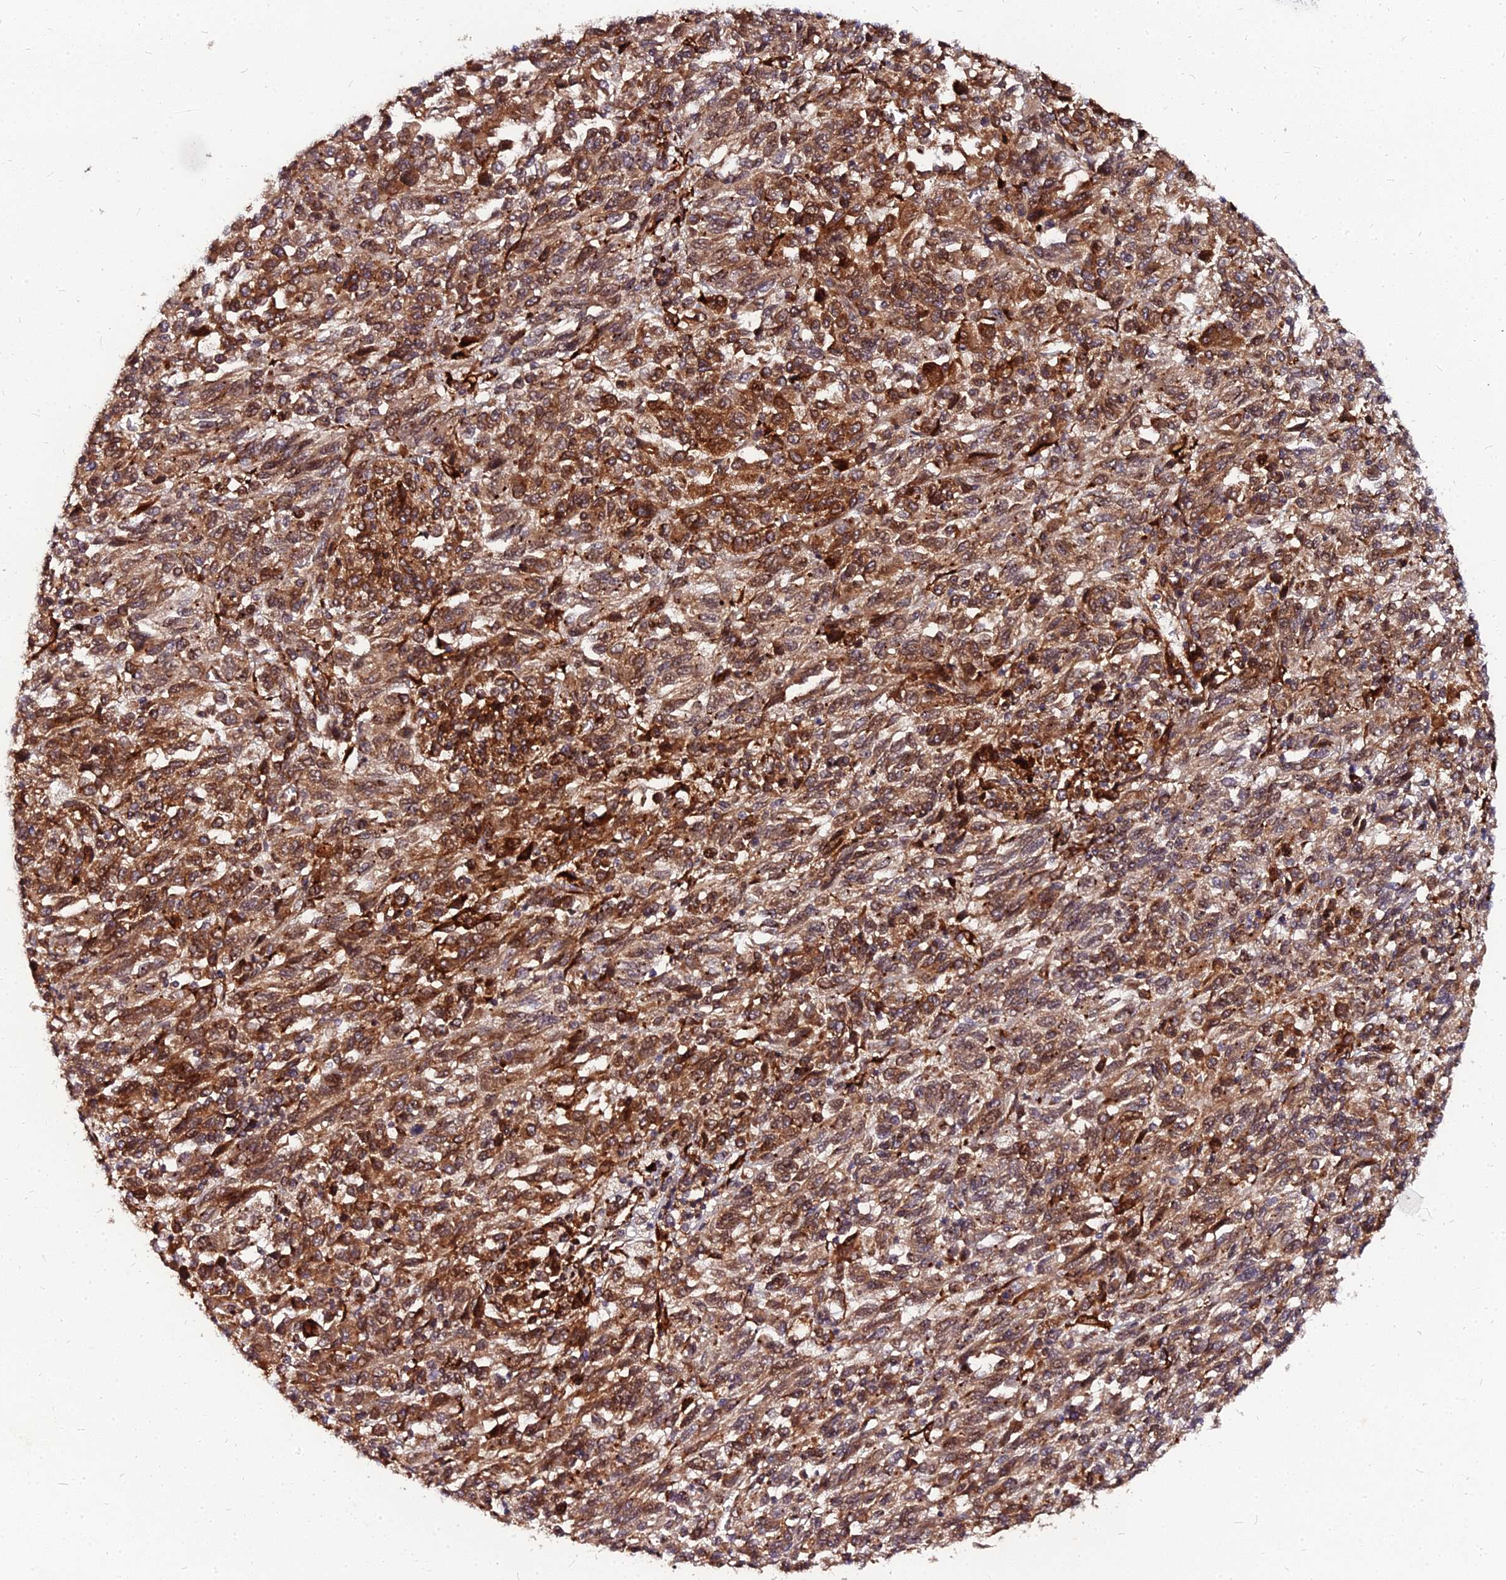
{"staining": {"intensity": "strong", "quantity": ">75%", "location": "cytoplasmic/membranous"}, "tissue": "melanoma", "cell_type": "Tumor cells", "image_type": "cancer", "snomed": [{"axis": "morphology", "description": "Malignant melanoma, Metastatic site"}, {"axis": "topography", "description": "Lung"}], "caption": "This is an image of immunohistochemistry (IHC) staining of melanoma, which shows strong staining in the cytoplasmic/membranous of tumor cells.", "gene": "PDE4D", "patient": {"sex": "male", "age": 64}}